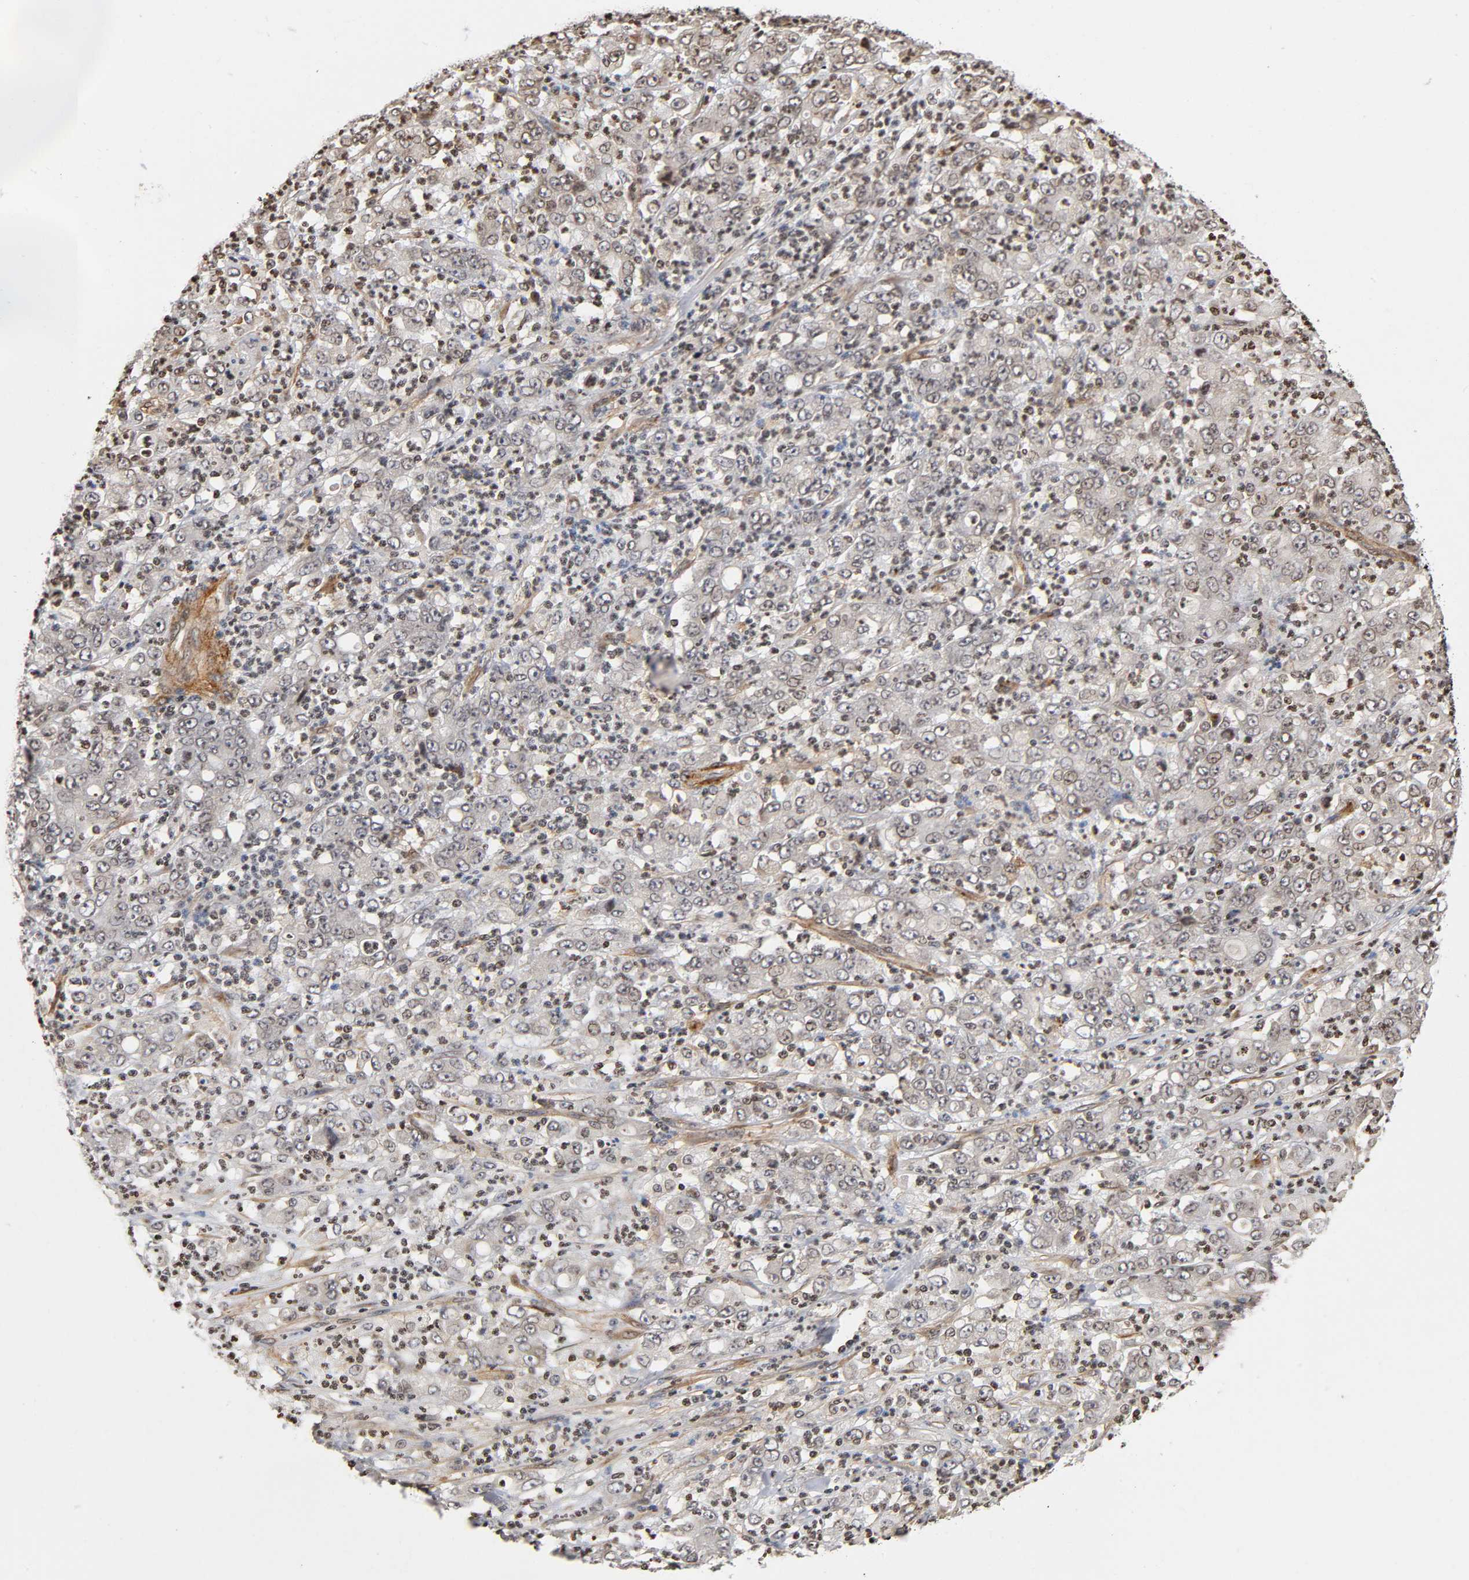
{"staining": {"intensity": "negative", "quantity": "none", "location": "none"}, "tissue": "stomach cancer", "cell_type": "Tumor cells", "image_type": "cancer", "snomed": [{"axis": "morphology", "description": "Adenocarcinoma, NOS"}, {"axis": "topography", "description": "Stomach, lower"}], "caption": "An image of stomach adenocarcinoma stained for a protein demonstrates no brown staining in tumor cells.", "gene": "ITGAV", "patient": {"sex": "female", "age": 71}}